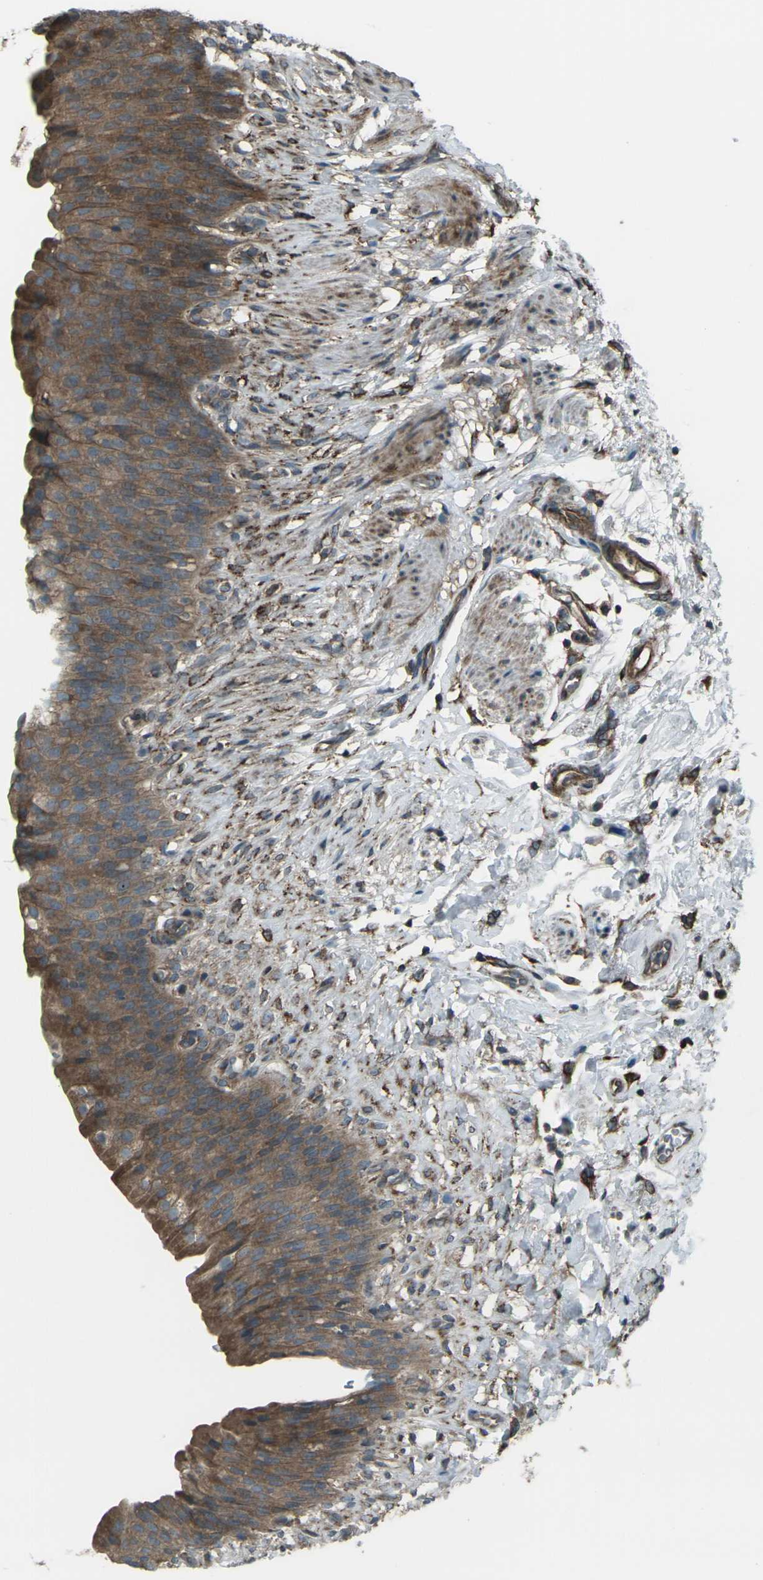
{"staining": {"intensity": "strong", "quantity": ">75%", "location": "cytoplasmic/membranous"}, "tissue": "urinary bladder", "cell_type": "Urothelial cells", "image_type": "normal", "snomed": [{"axis": "morphology", "description": "Normal tissue, NOS"}, {"axis": "topography", "description": "Urinary bladder"}], "caption": "This photomicrograph exhibits immunohistochemistry (IHC) staining of unremarkable human urinary bladder, with high strong cytoplasmic/membranous expression in approximately >75% of urothelial cells.", "gene": "LSMEM1", "patient": {"sex": "female", "age": 79}}